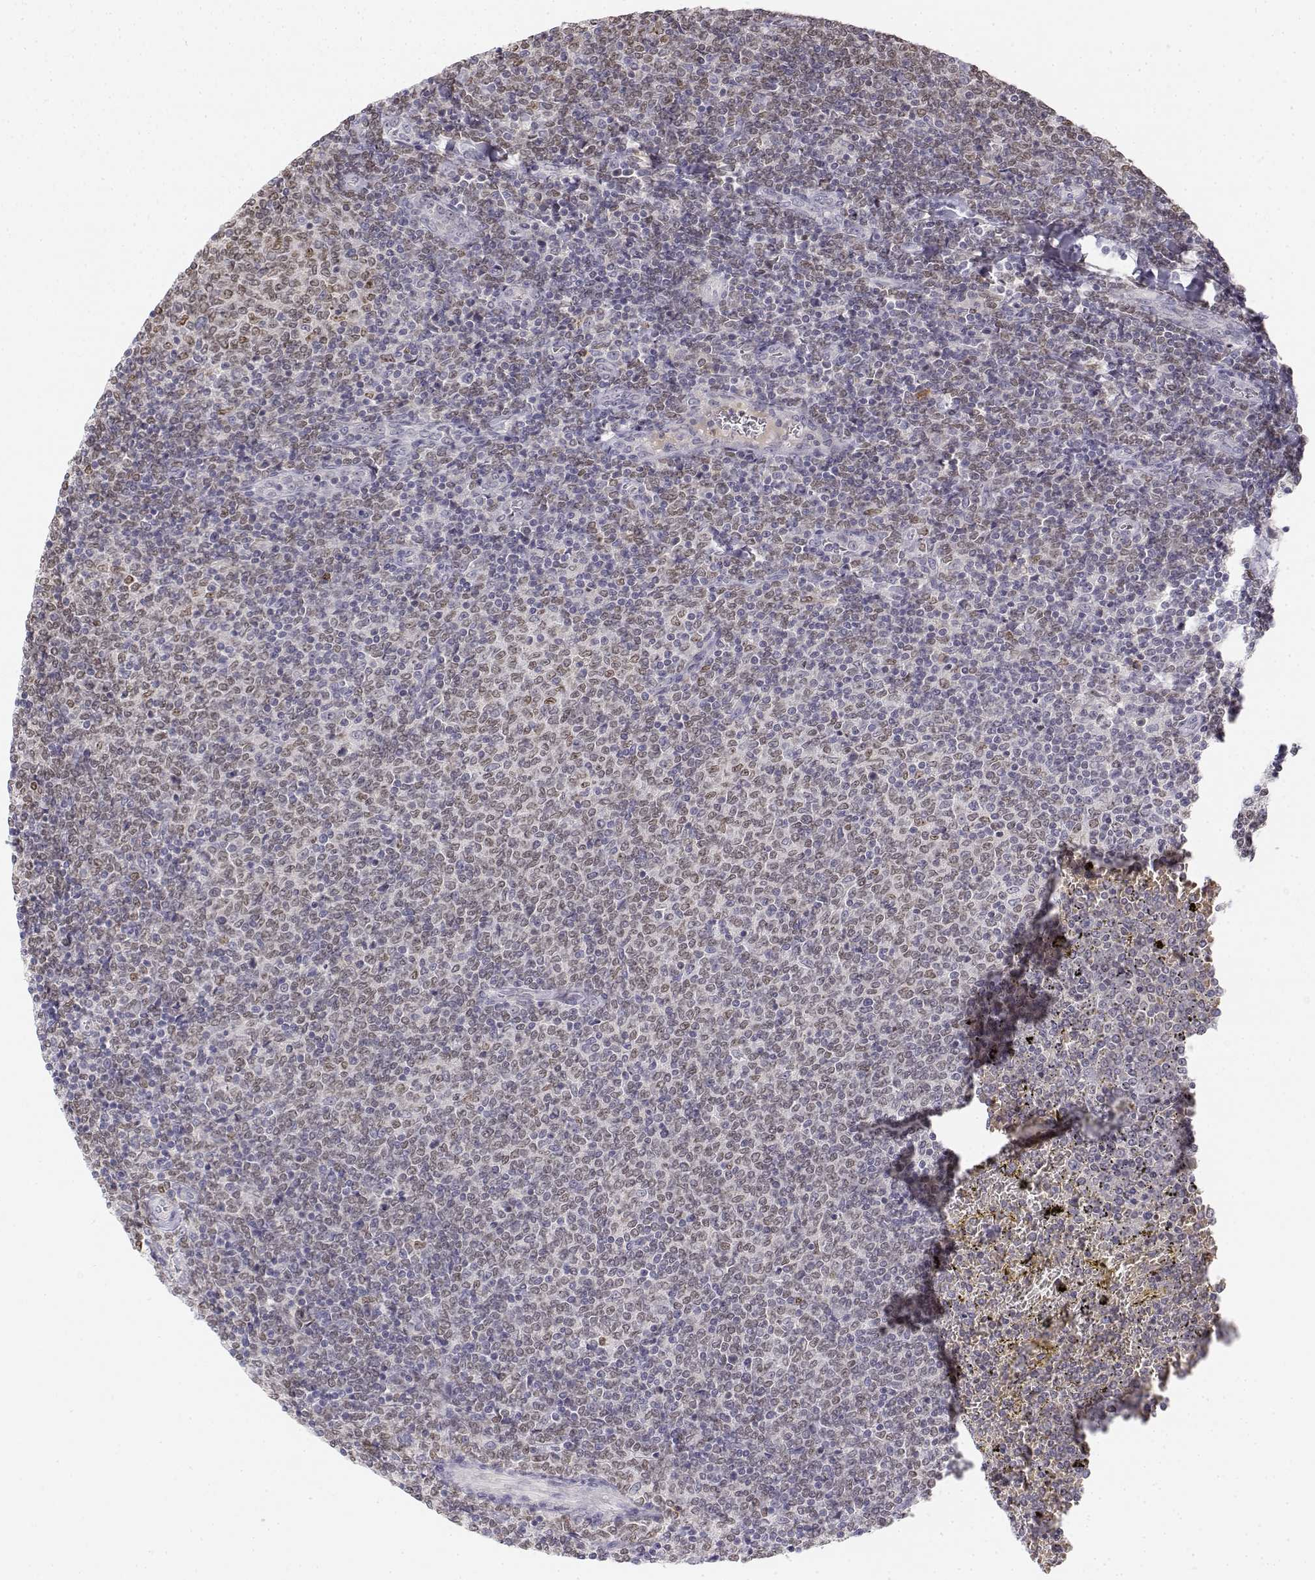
{"staining": {"intensity": "negative", "quantity": "none", "location": "none"}, "tissue": "lymphoma", "cell_type": "Tumor cells", "image_type": "cancer", "snomed": [{"axis": "morphology", "description": "Malignant lymphoma, non-Hodgkin's type, Low grade"}, {"axis": "topography", "description": "Lymph node"}], "caption": "Lymphoma stained for a protein using immunohistochemistry displays no expression tumor cells.", "gene": "GLIPR1L2", "patient": {"sex": "male", "age": 52}}